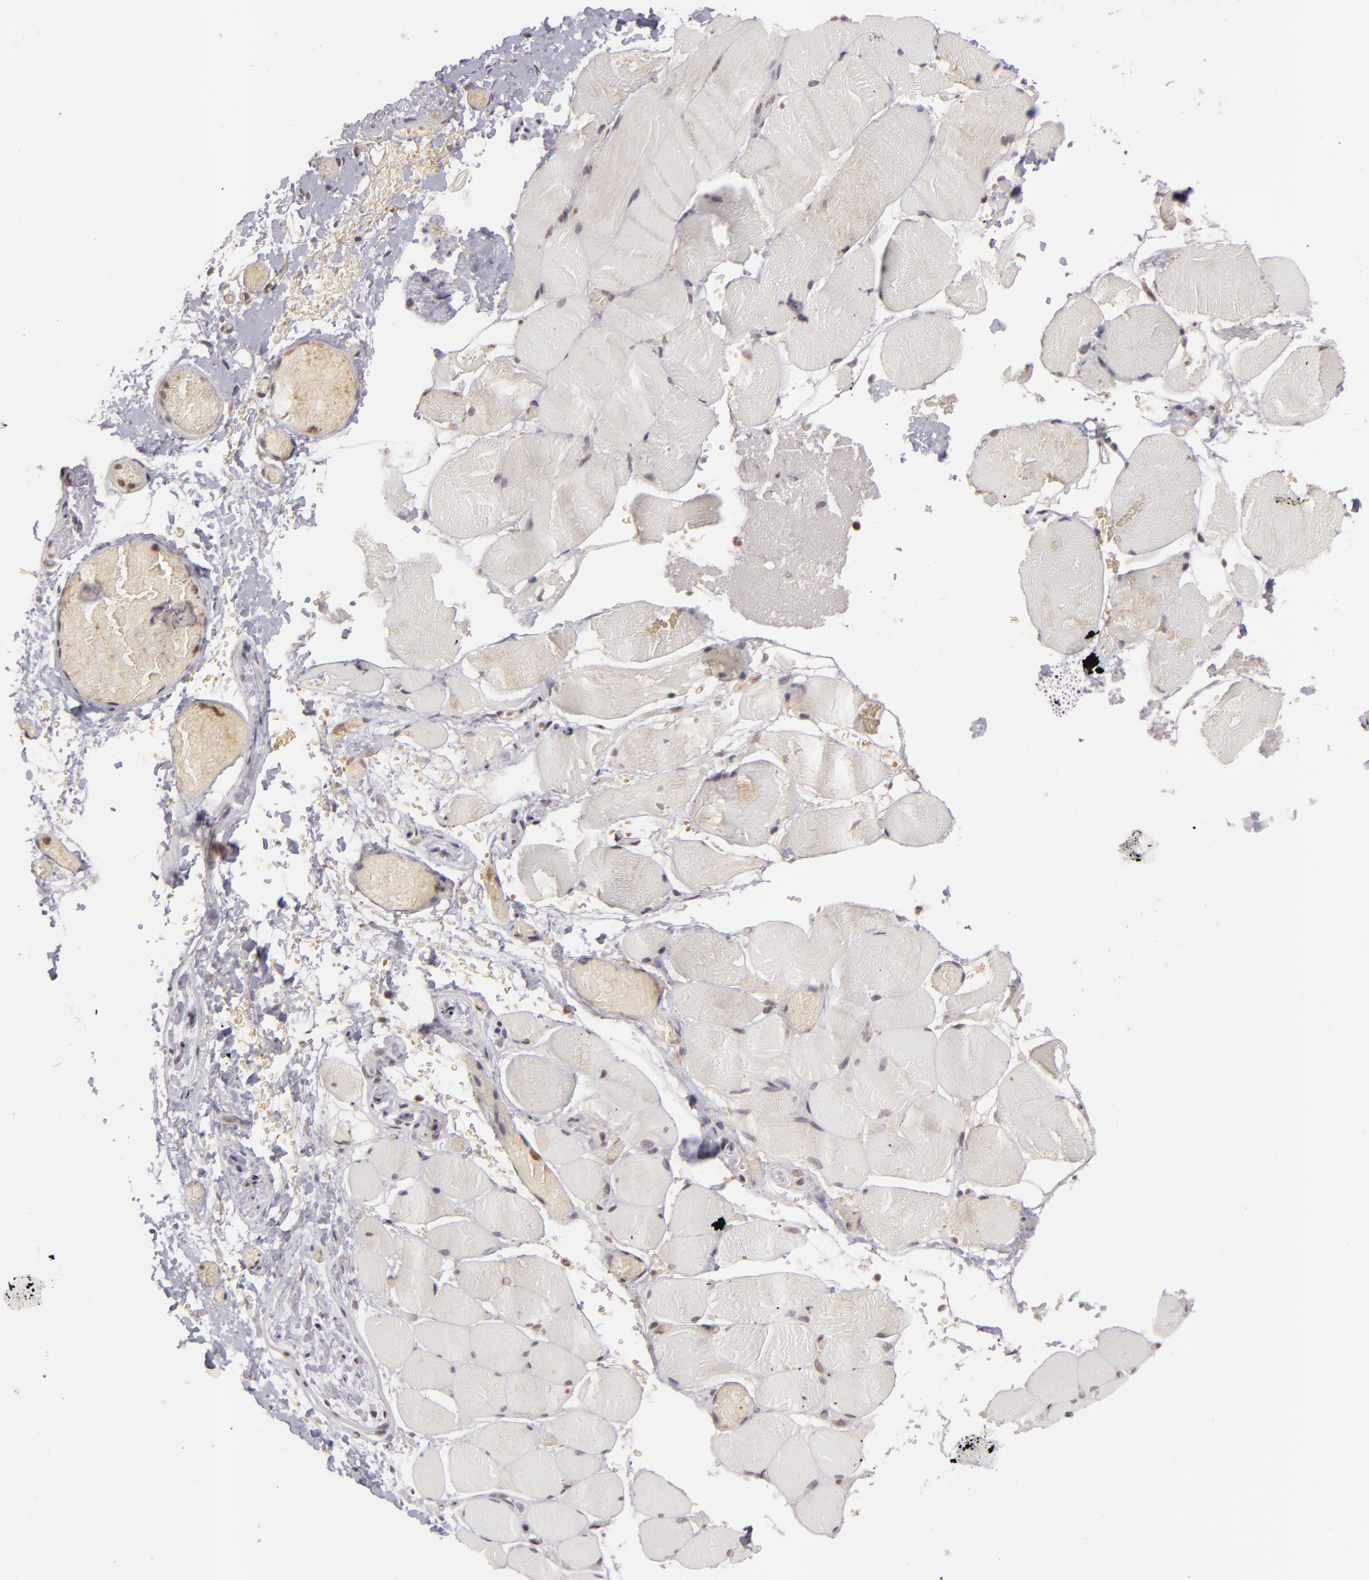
{"staining": {"intensity": "negative", "quantity": "none", "location": "none"}, "tissue": "skeletal muscle", "cell_type": "Myocytes", "image_type": "normal", "snomed": [{"axis": "morphology", "description": "Normal tissue, NOS"}, {"axis": "topography", "description": "Skeletal muscle"}, {"axis": "topography", "description": "Soft tissue"}], "caption": "This is a micrograph of immunohistochemistry (IHC) staining of unremarkable skeletal muscle, which shows no staining in myocytes.", "gene": "ZBTB33", "patient": {"sex": "female", "age": 58}}